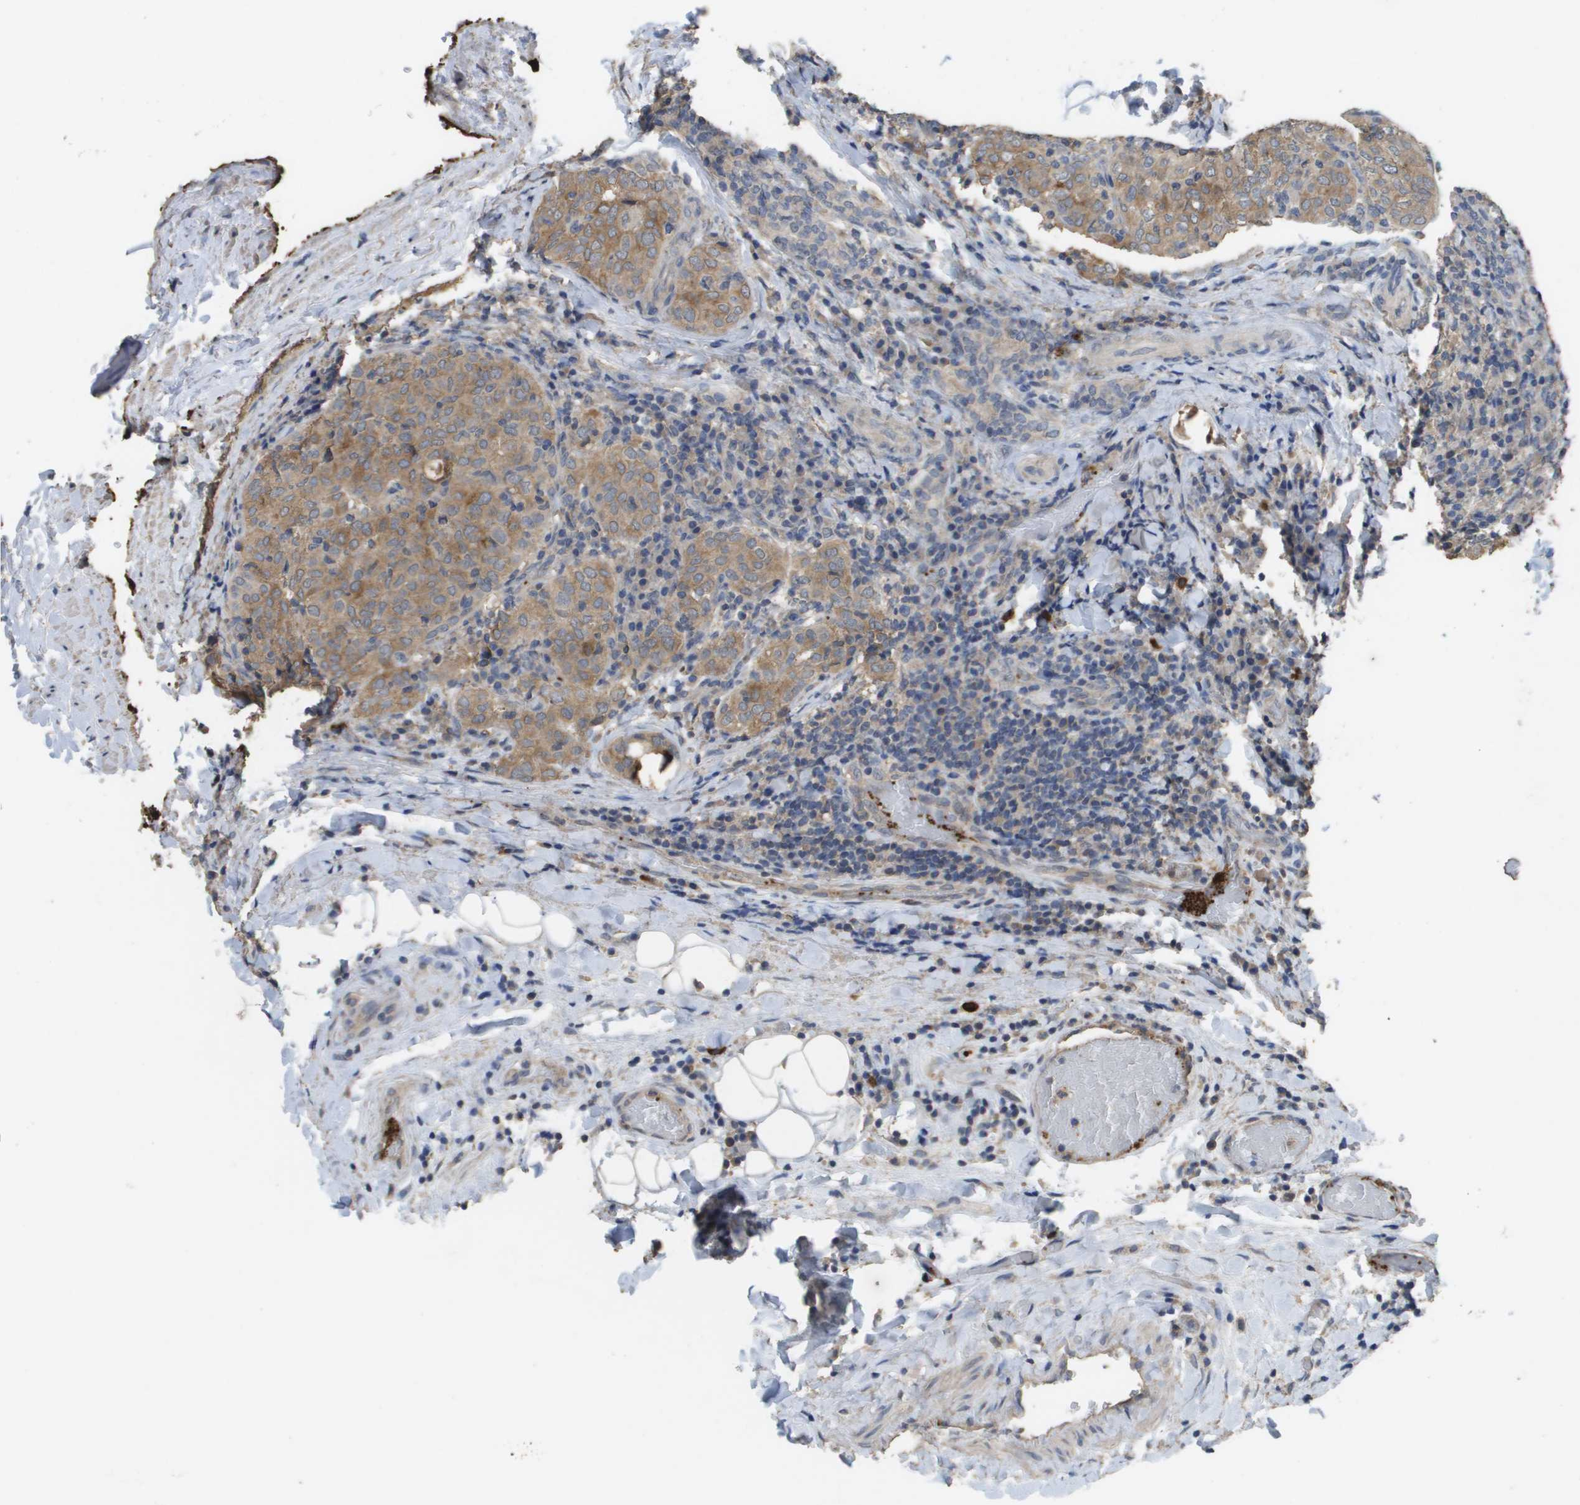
{"staining": {"intensity": "moderate", "quantity": ">75%", "location": "cytoplasmic/membranous"}, "tissue": "thyroid cancer", "cell_type": "Tumor cells", "image_type": "cancer", "snomed": [{"axis": "morphology", "description": "Normal tissue, NOS"}, {"axis": "morphology", "description": "Papillary adenocarcinoma, NOS"}, {"axis": "topography", "description": "Thyroid gland"}], "caption": "There is medium levels of moderate cytoplasmic/membranous positivity in tumor cells of thyroid cancer (papillary adenocarcinoma), as demonstrated by immunohistochemical staining (brown color).", "gene": "RAB27B", "patient": {"sex": "female", "age": 30}}